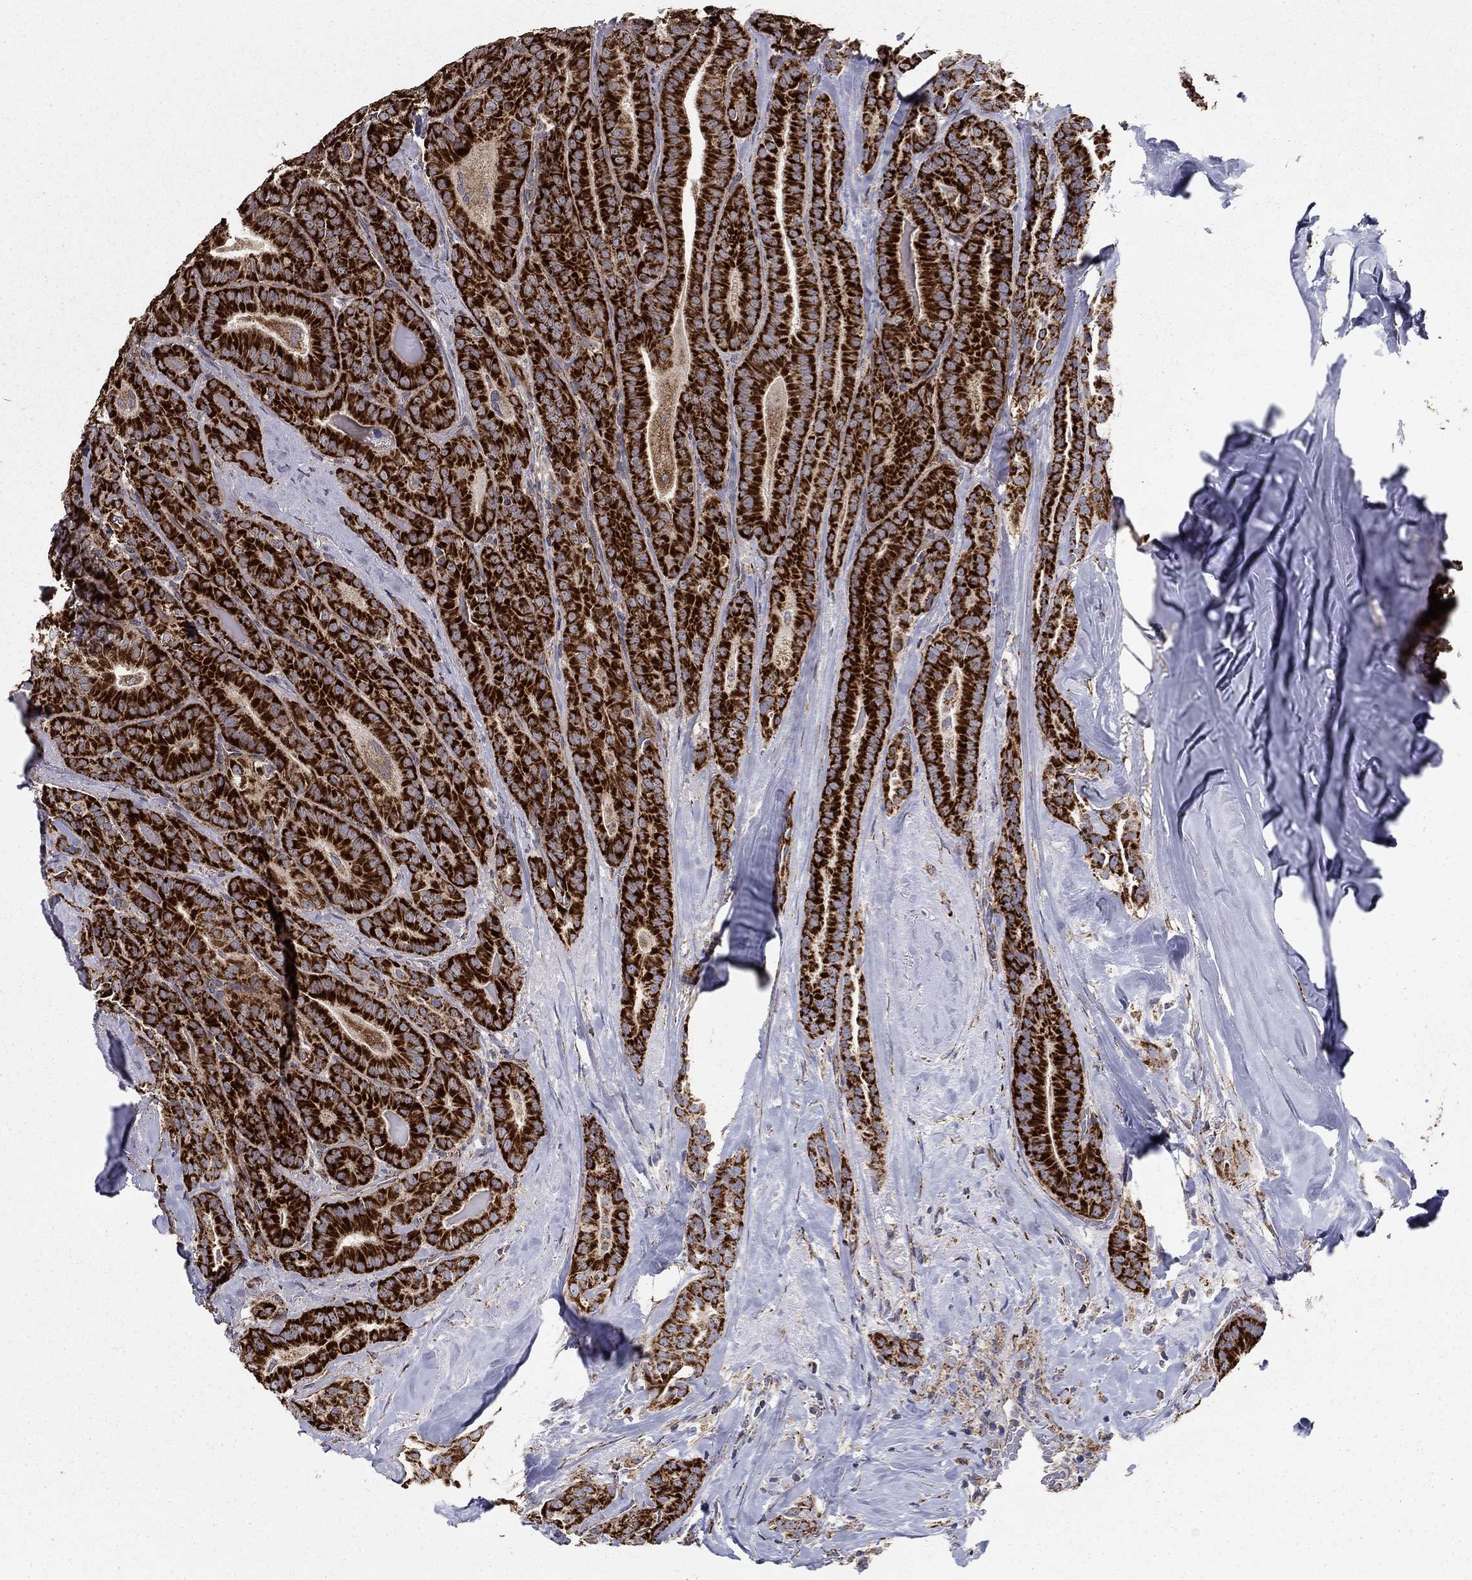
{"staining": {"intensity": "strong", "quantity": ">75%", "location": "cytoplasmic/membranous"}, "tissue": "thyroid cancer", "cell_type": "Tumor cells", "image_type": "cancer", "snomed": [{"axis": "morphology", "description": "Papillary adenocarcinoma, NOS"}, {"axis": "topography", "description": "Thyroid gland"}], "caption": "A photomicrograph of thyroid cancer (papillary adenocarcinoma) stained for a protein displays strong cytoplasmic/membranous brown staining in tumor cells.", "gene": "GCSH", "patient": {"sex": "male", "age": 61}}